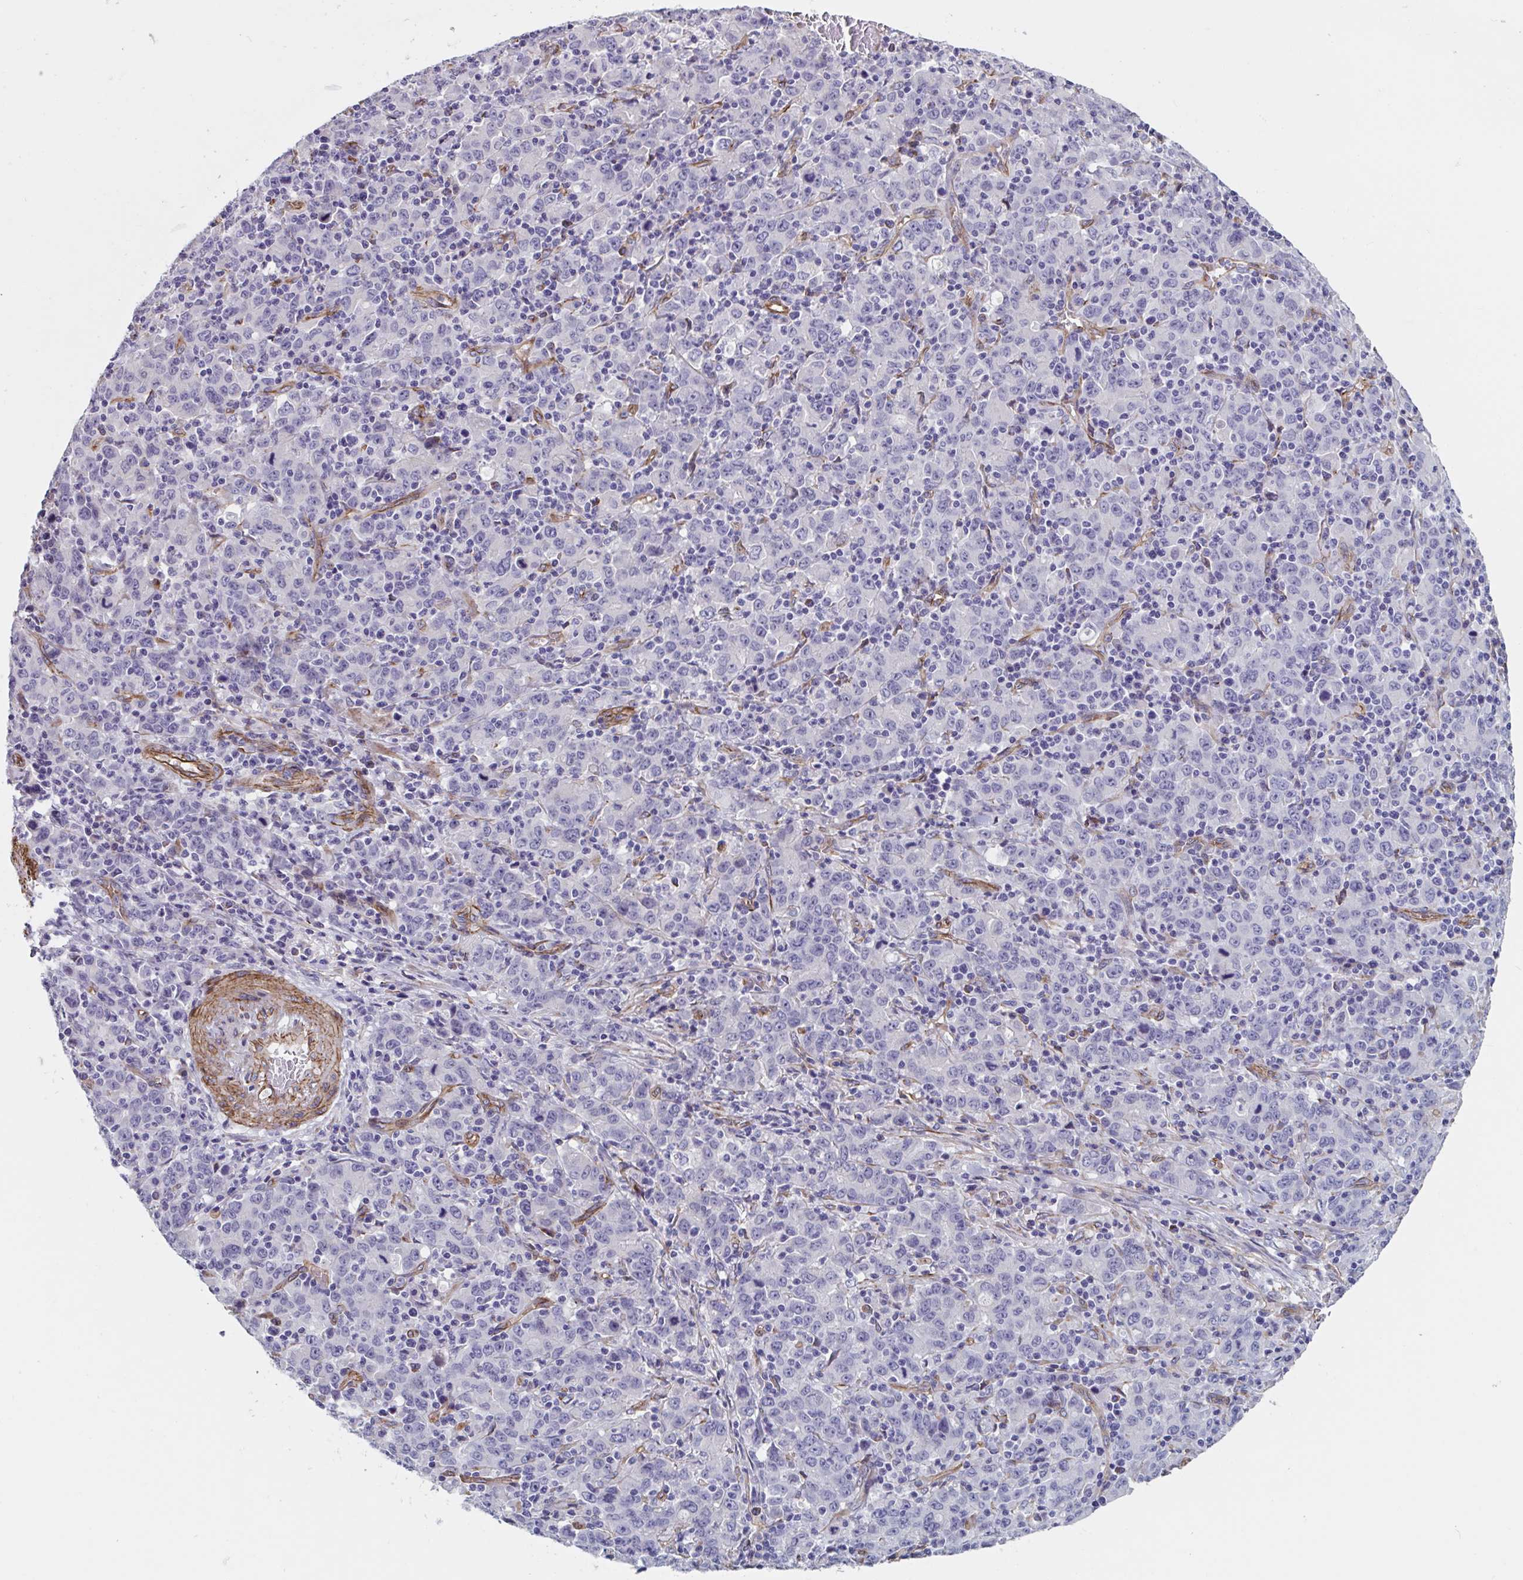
{"staining": {"intensity": "negative", "quantity": "none", "location": "none"}, "tissue": "stomach cancer", "cell_type": "Tumor cells", "image_type": "cancer", "snomed": [{"axis": "morphology", "description": "Adenocarcinoma, NOS"}, {"axis": "topography", "description": "Stomach, upper"}], "caption": "A micrograph of human stomach cancer is negative for staining in tumor cells. (DAB immunohistochemistry visualized using brightfield microscopy, high magnification).", "gene": "CITED4", "patient": {"sex": "male", "age": 69}}